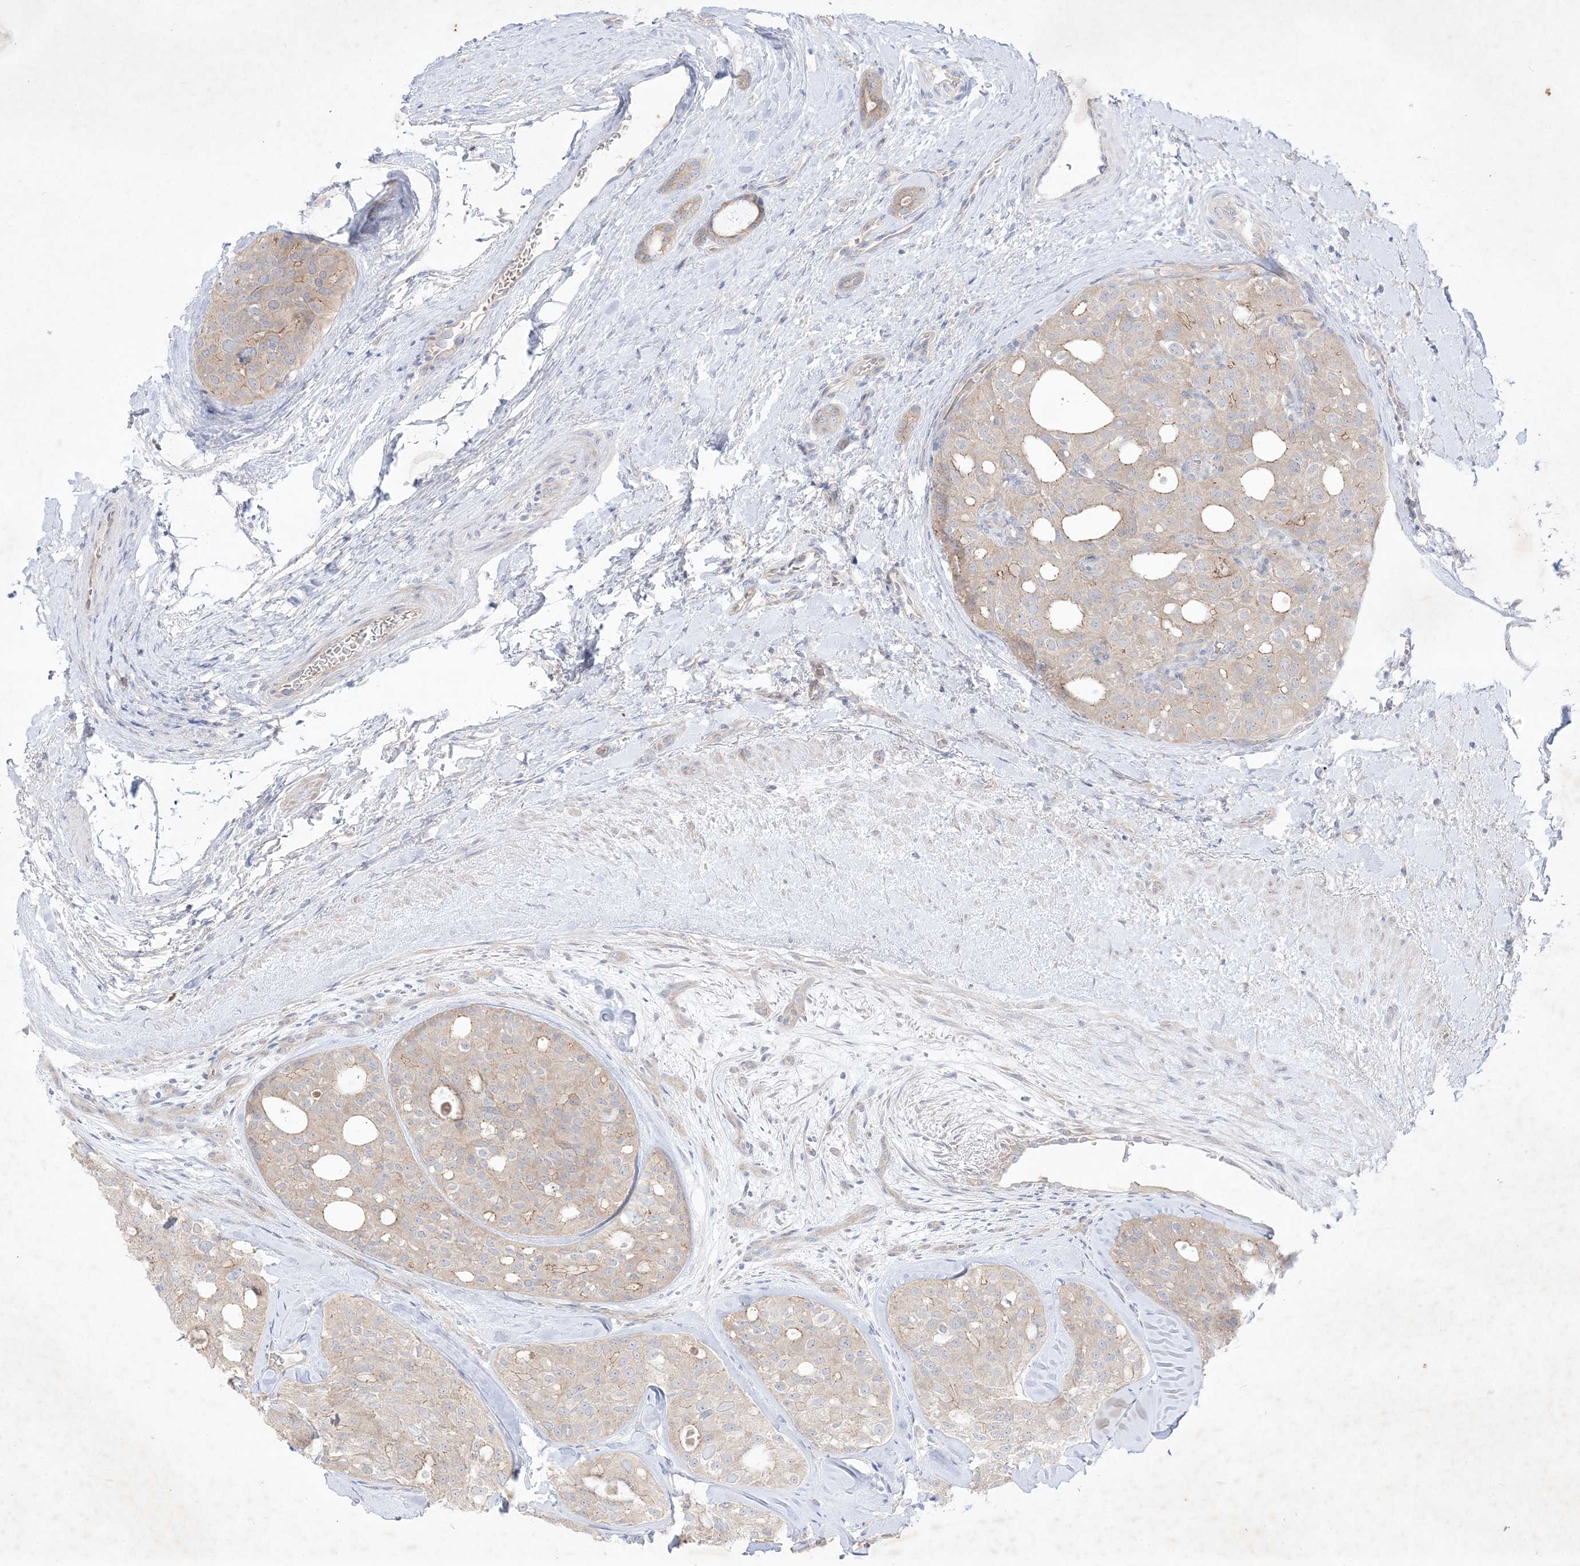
{"staining": {"intensity": "moderate", "quantity": "<25%", "location": "cytoplasmic/membranous"}, "tissue": "thyroid cancer", "cell_type": "Tumor cells", "image_type": "cancer", "snomed": [{"axis": "morphology", "description": "Follicular adenoma carcinoma, NOS"}, {"axis": "topography", "description": "Thyroid gland"}], "caption": "Moderate cytoplasmic/membranous expression for a protein is appreciated in about <25% of tumor cells of thyroid cancer using immunohistochemistry (IHC).", "gene": "PLEKHA3", "patient": {"sex": "male", "age": 75}}